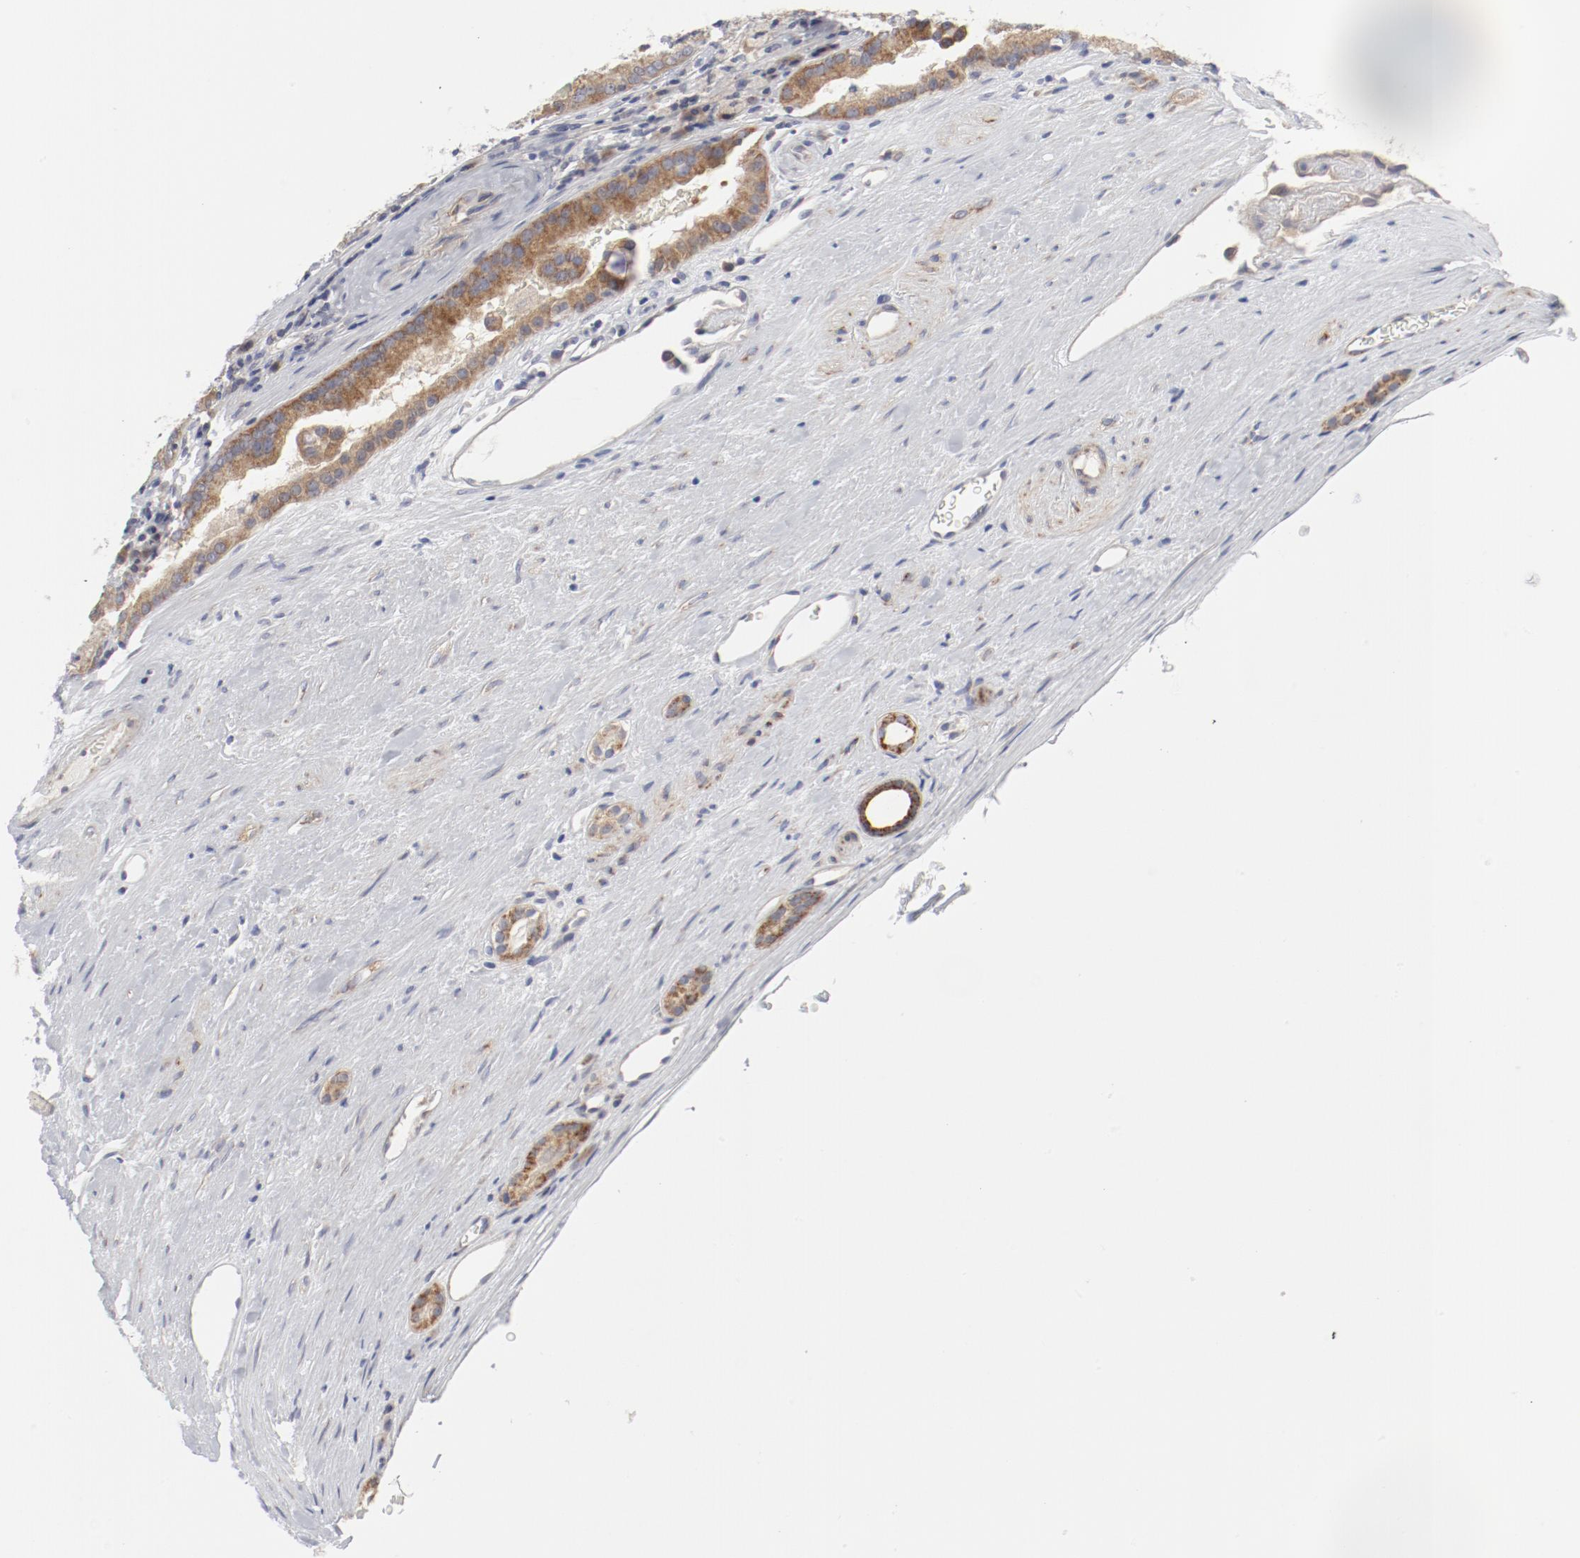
{"staining": {"intensity": "moderate", "quantity": ">75%", "location": "cytoplasmic/membranous"}, "tissue": "renal cancer", "cell_type": "Tumor cells", "image_type": "cancer", "snomed": [{"axis": "morphology", "description": "Adenocarcinoma, NOS"}, {"axis": "topography", "description": "Kidney"}], "caption": "Human renal adenocarcinoma stained with a protein marker demonstrates moderate staining in tumor cells.", "gene": "BAD", "patient": {"sex": "male", "age": 61}}